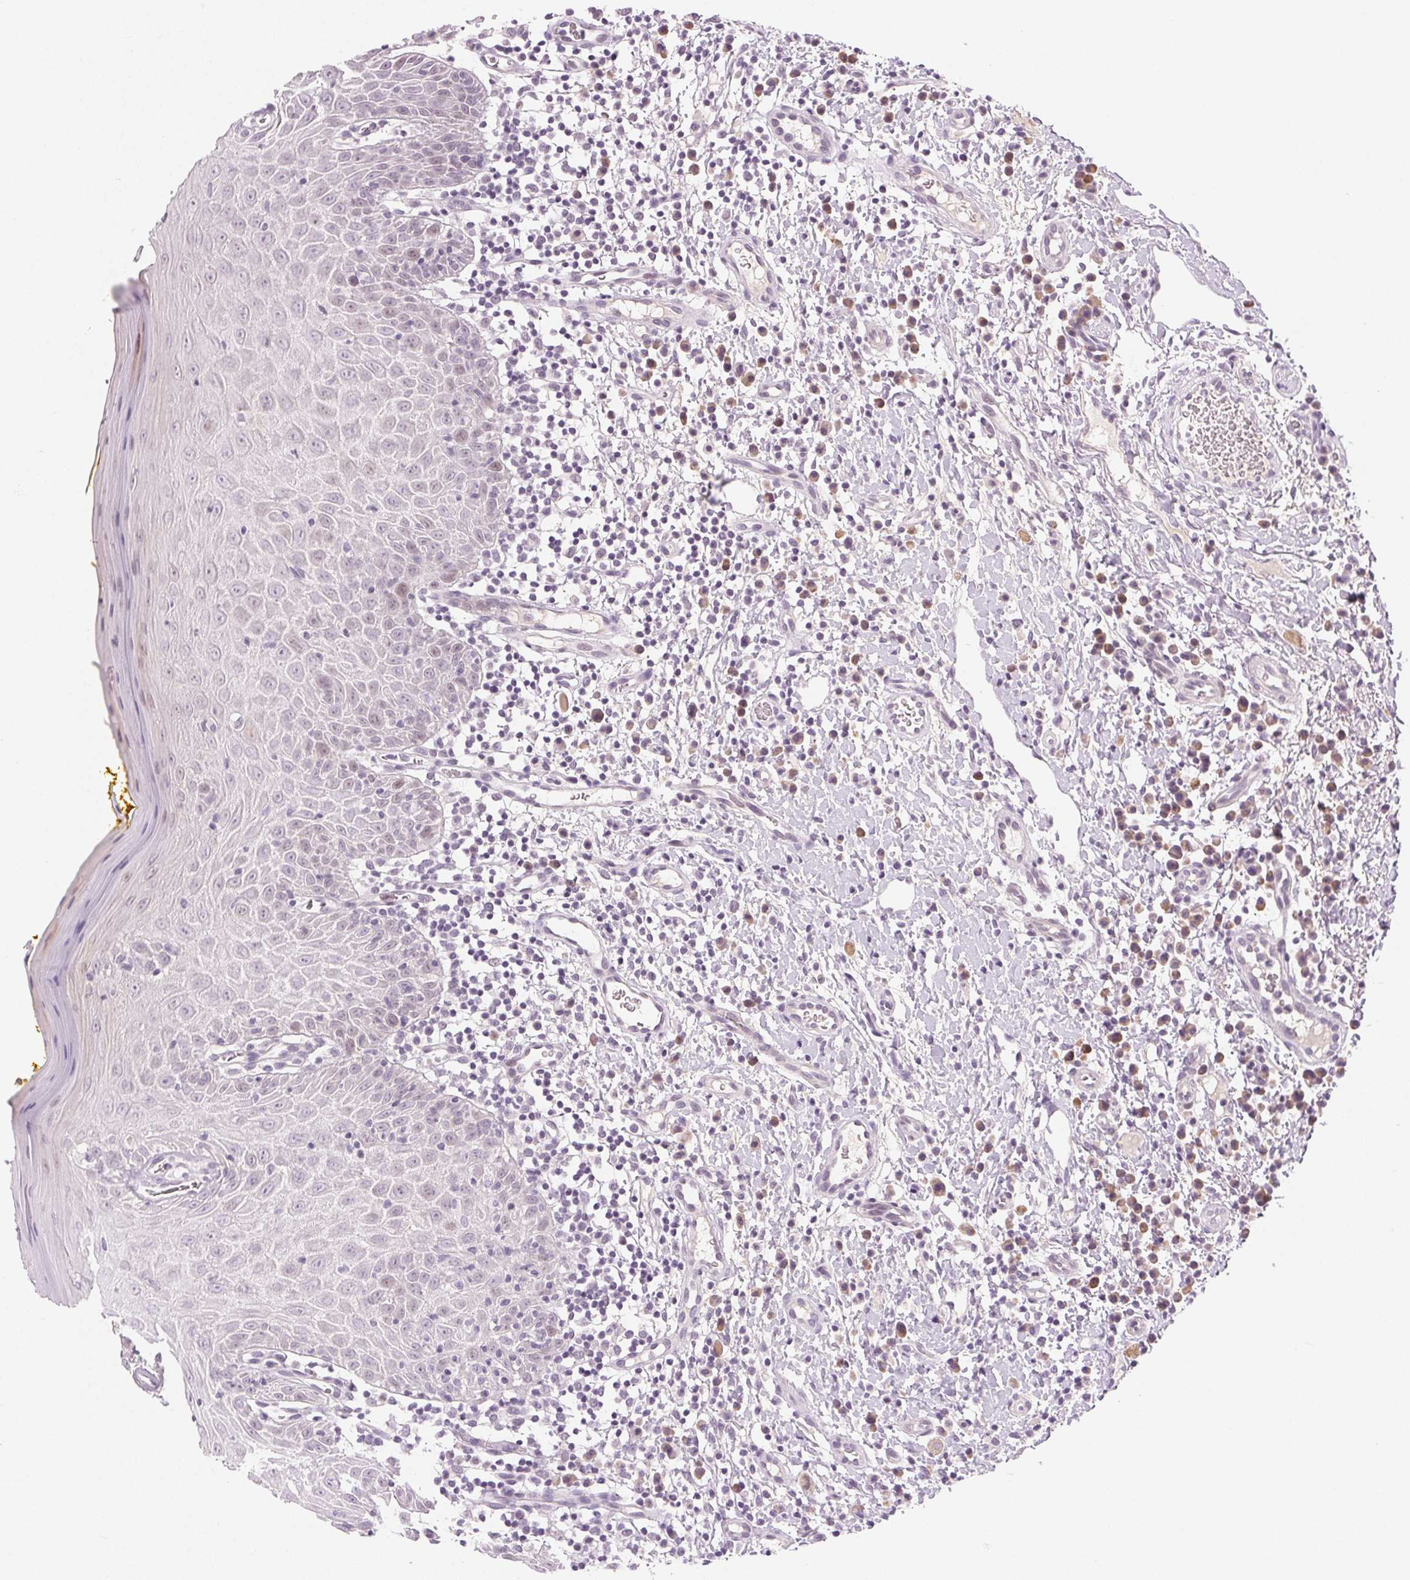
{"staining": {"intensity": "negative", "quantity": "none", "location": "none"}, "tissue": "oral mucosa", "cell_type": "Squamous epithelial cells", "image_type": "normal", "snomed": [{"axis": "morphology", "description": "Normal tissue, NOS"}, {"axis": "topography", "description": "Oral tissue"}, {"axis": "topography", "description": "Tounge, NOS"}], "caption": "Histopathology image shows no significant protein positivity in squamous epithelial cells of normal oral mucosa.", "gene": "HSF5", "patient": {"sex": "female", "age": 58}}